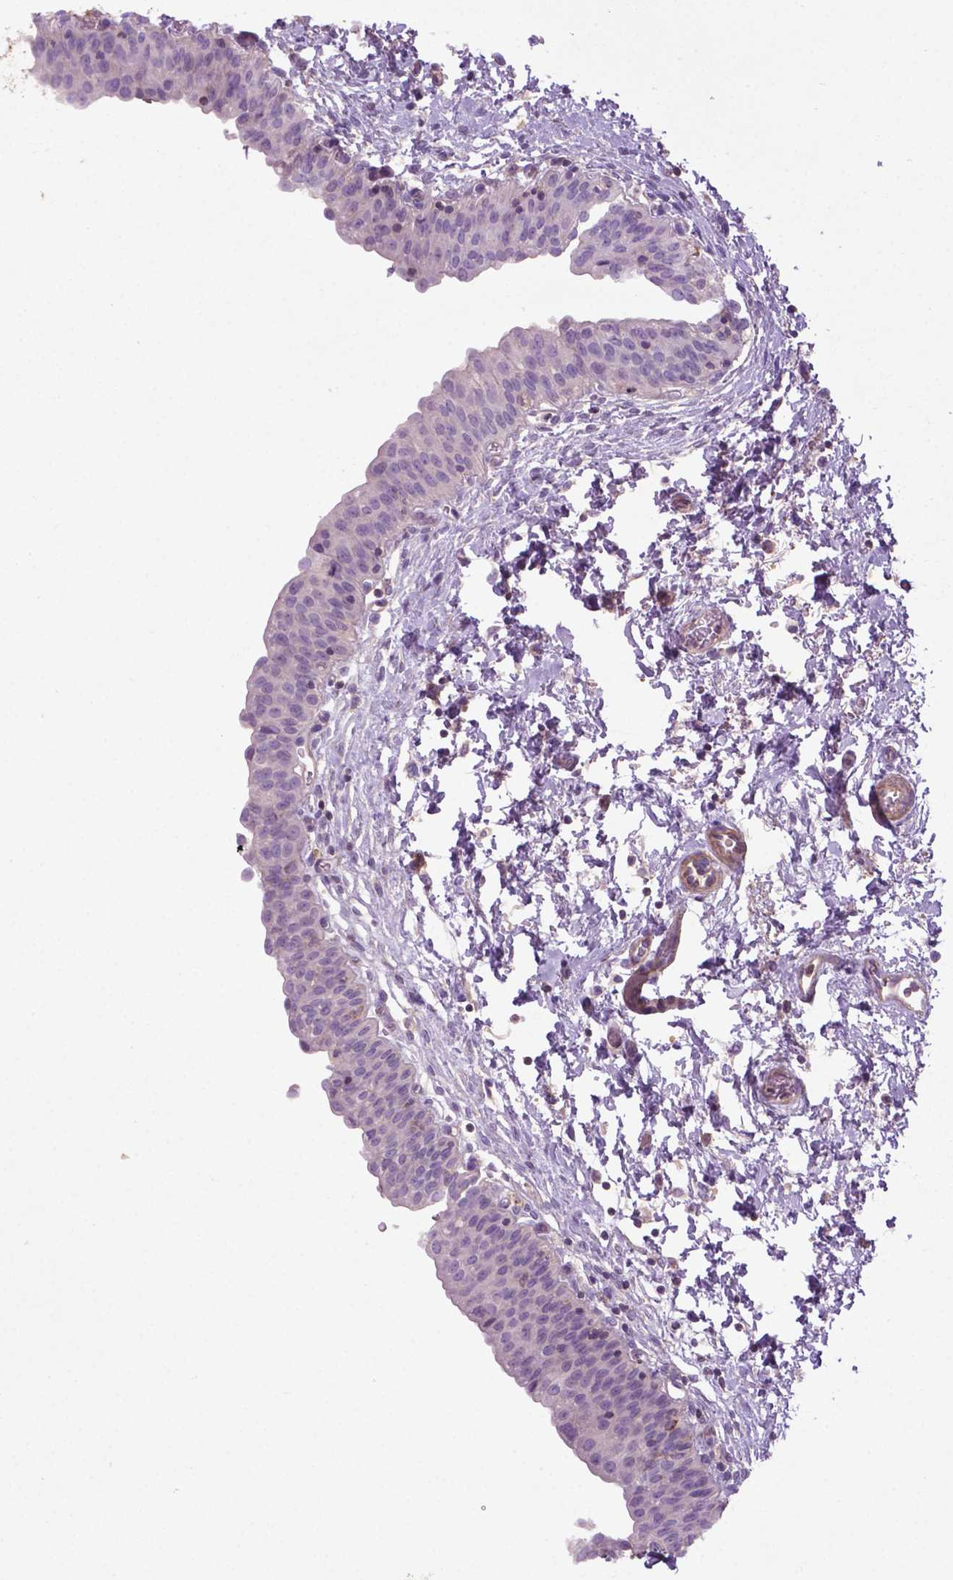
{"staining": {"intensity": "negative", "quantity": "none", "location": "none"}, "tissue": "urinary bladder", "cell_type": "Urothelial cells", "image_type": "normal", "snomed": [{"axis": "morphology", "description": "Normal tissue, NOS"}, {"axis": "topography", "description": "Urinary bladder"}], "caption": "This is an immunohistochemistry image of unremarkable human urinary bladder. There is no expression in urothelial cells.", "gene": "BMP4", "patient": {"sex": "male", "age": 56}}